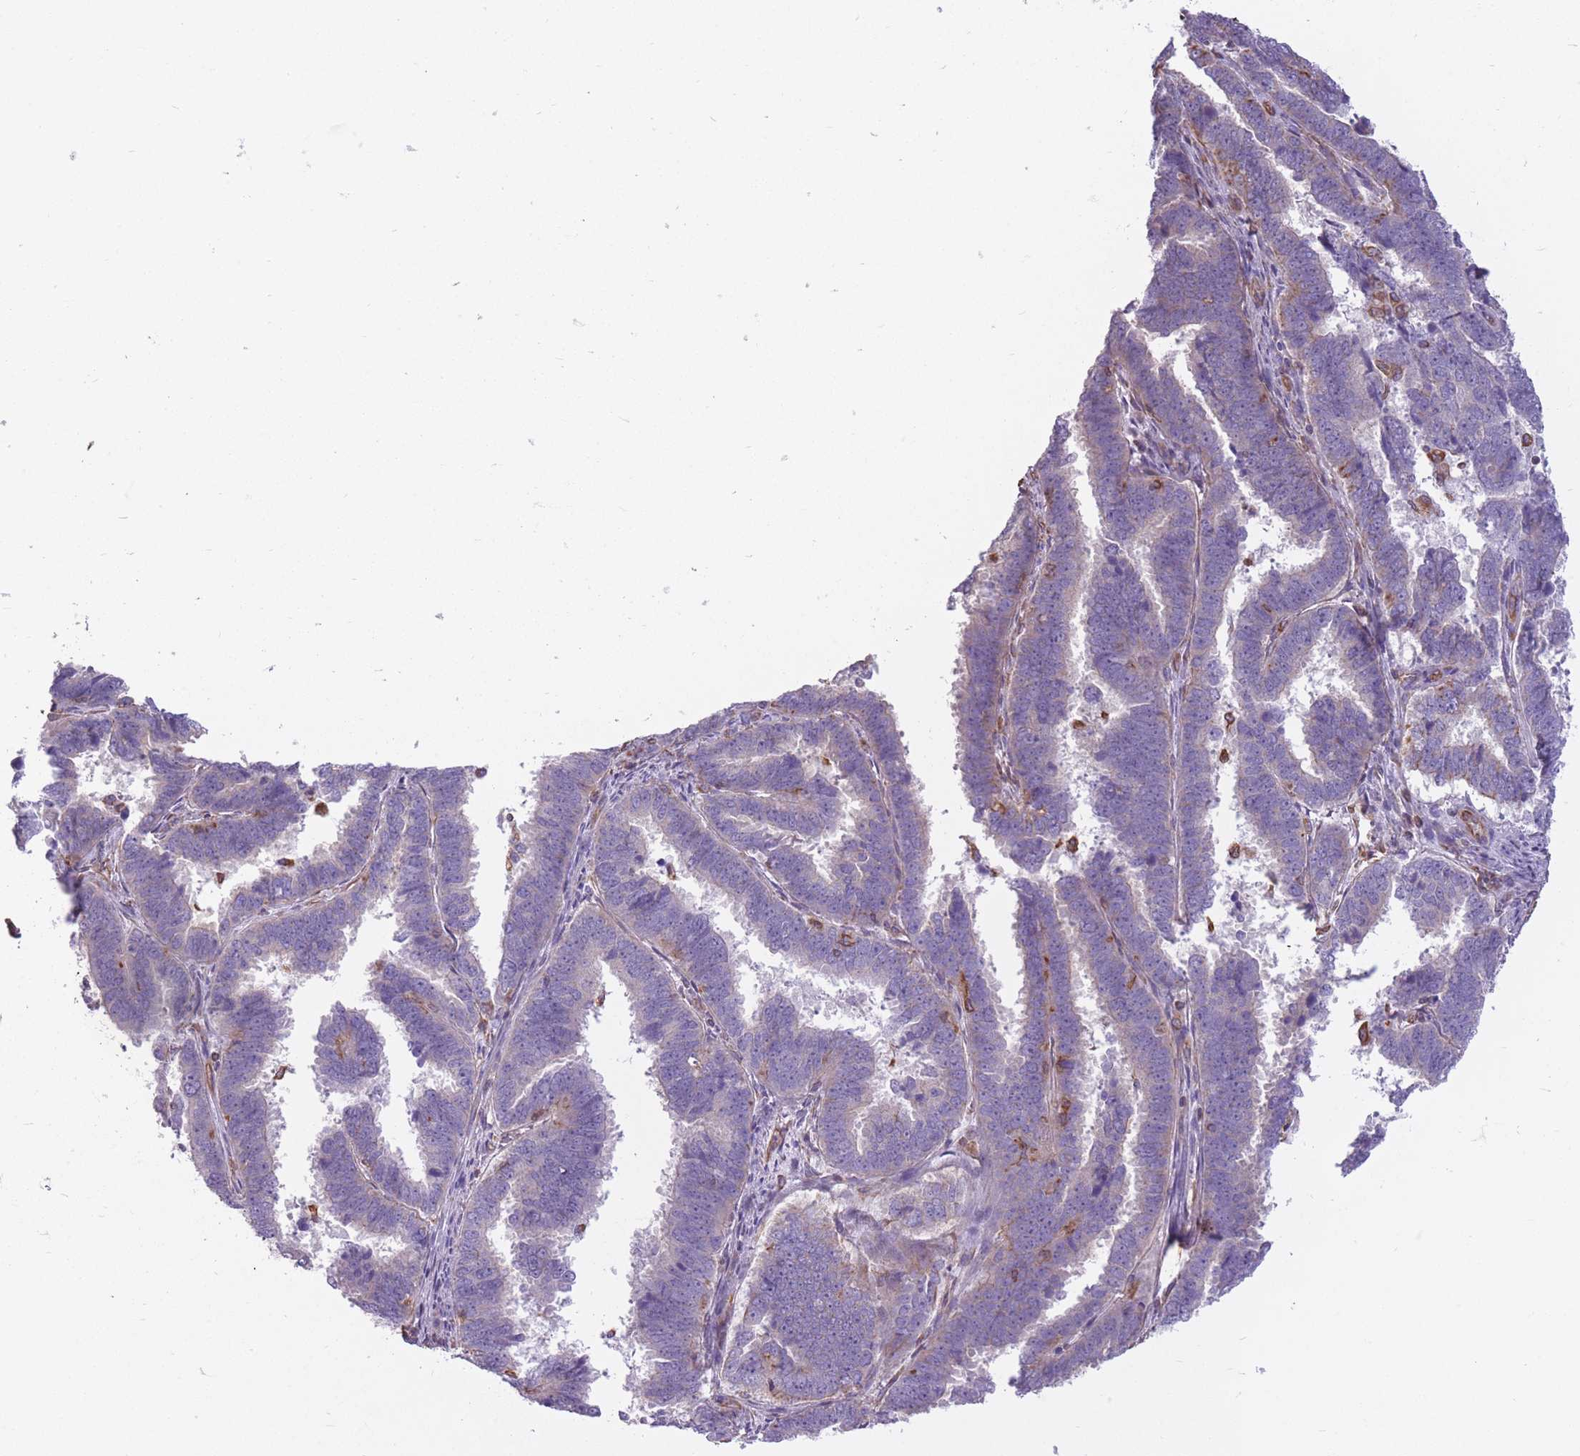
{"staining": {"intensity": "negative", "quantity": "none", "location": "none"}, "tissue": "endometrial cancer", "cell_type": "Tumor cells", "image_type": "cancer", "snomed": [{"axis": "morphology", "description": "Adenocarcinoma, NOS"}, {"axis": "topography", "description": "Endometrium"}], "caption": "Tumor cells are negative for protein expression in human endometrial cancer (adenocarcinoma).", "gene": "ADD1", "patient": {"sex": "female", "age": 75}}